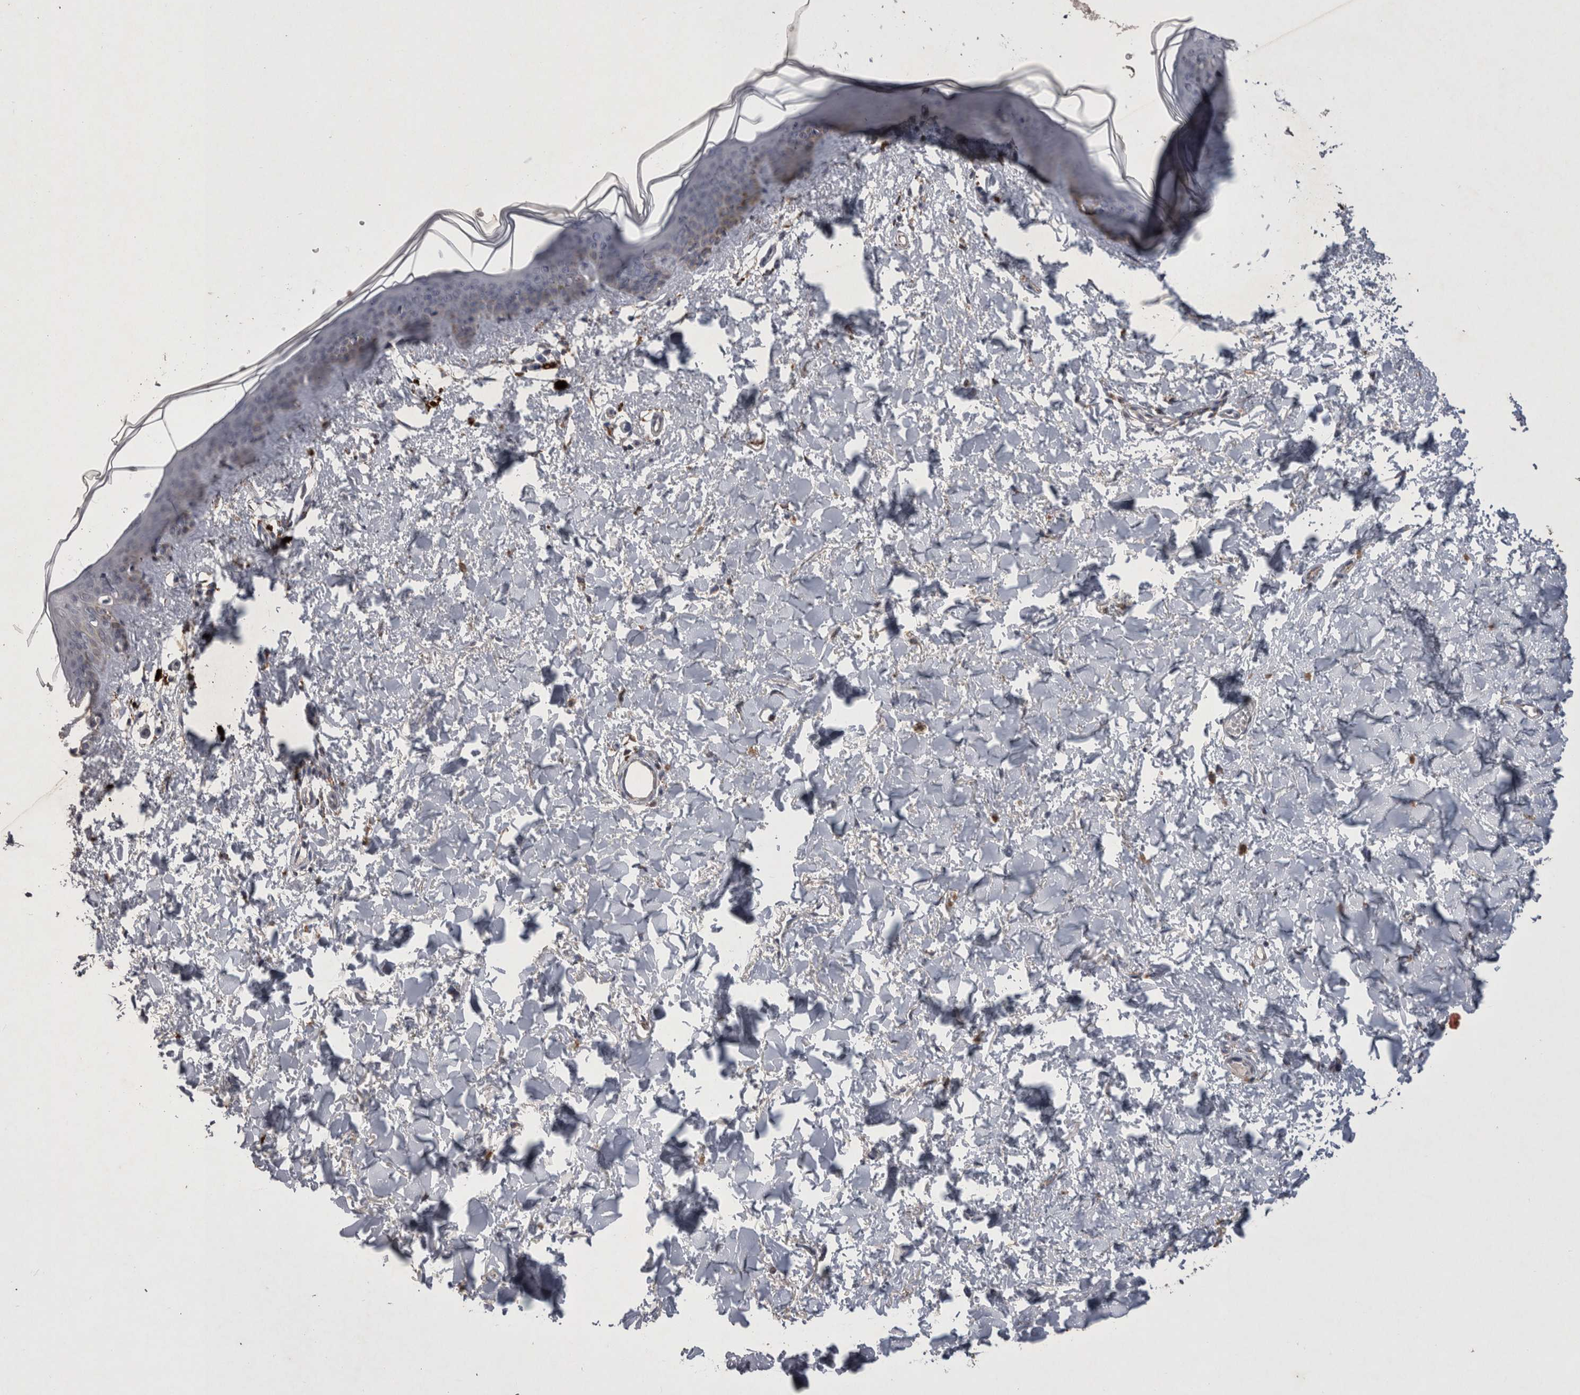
{"staining": {"intensity": "moderate", "quantity": "<25%", "location": "cytoplasmic/membranous"}, "tissue": "skin", "cell_type": "Fibroblasts", "image_type": "normal", "snomed": [{"axis": "morphology", "description": "Normal tissue, NOS"}, {"axis": "topography", "description": "Skin"}], "caption": "Unremarkable skin demonstrates moderate cytoplasmic/membranous staining in approximately <25% of fibroblasts.", "gene": "DKK3", "patient": {"sex": "female", "age": 46}}